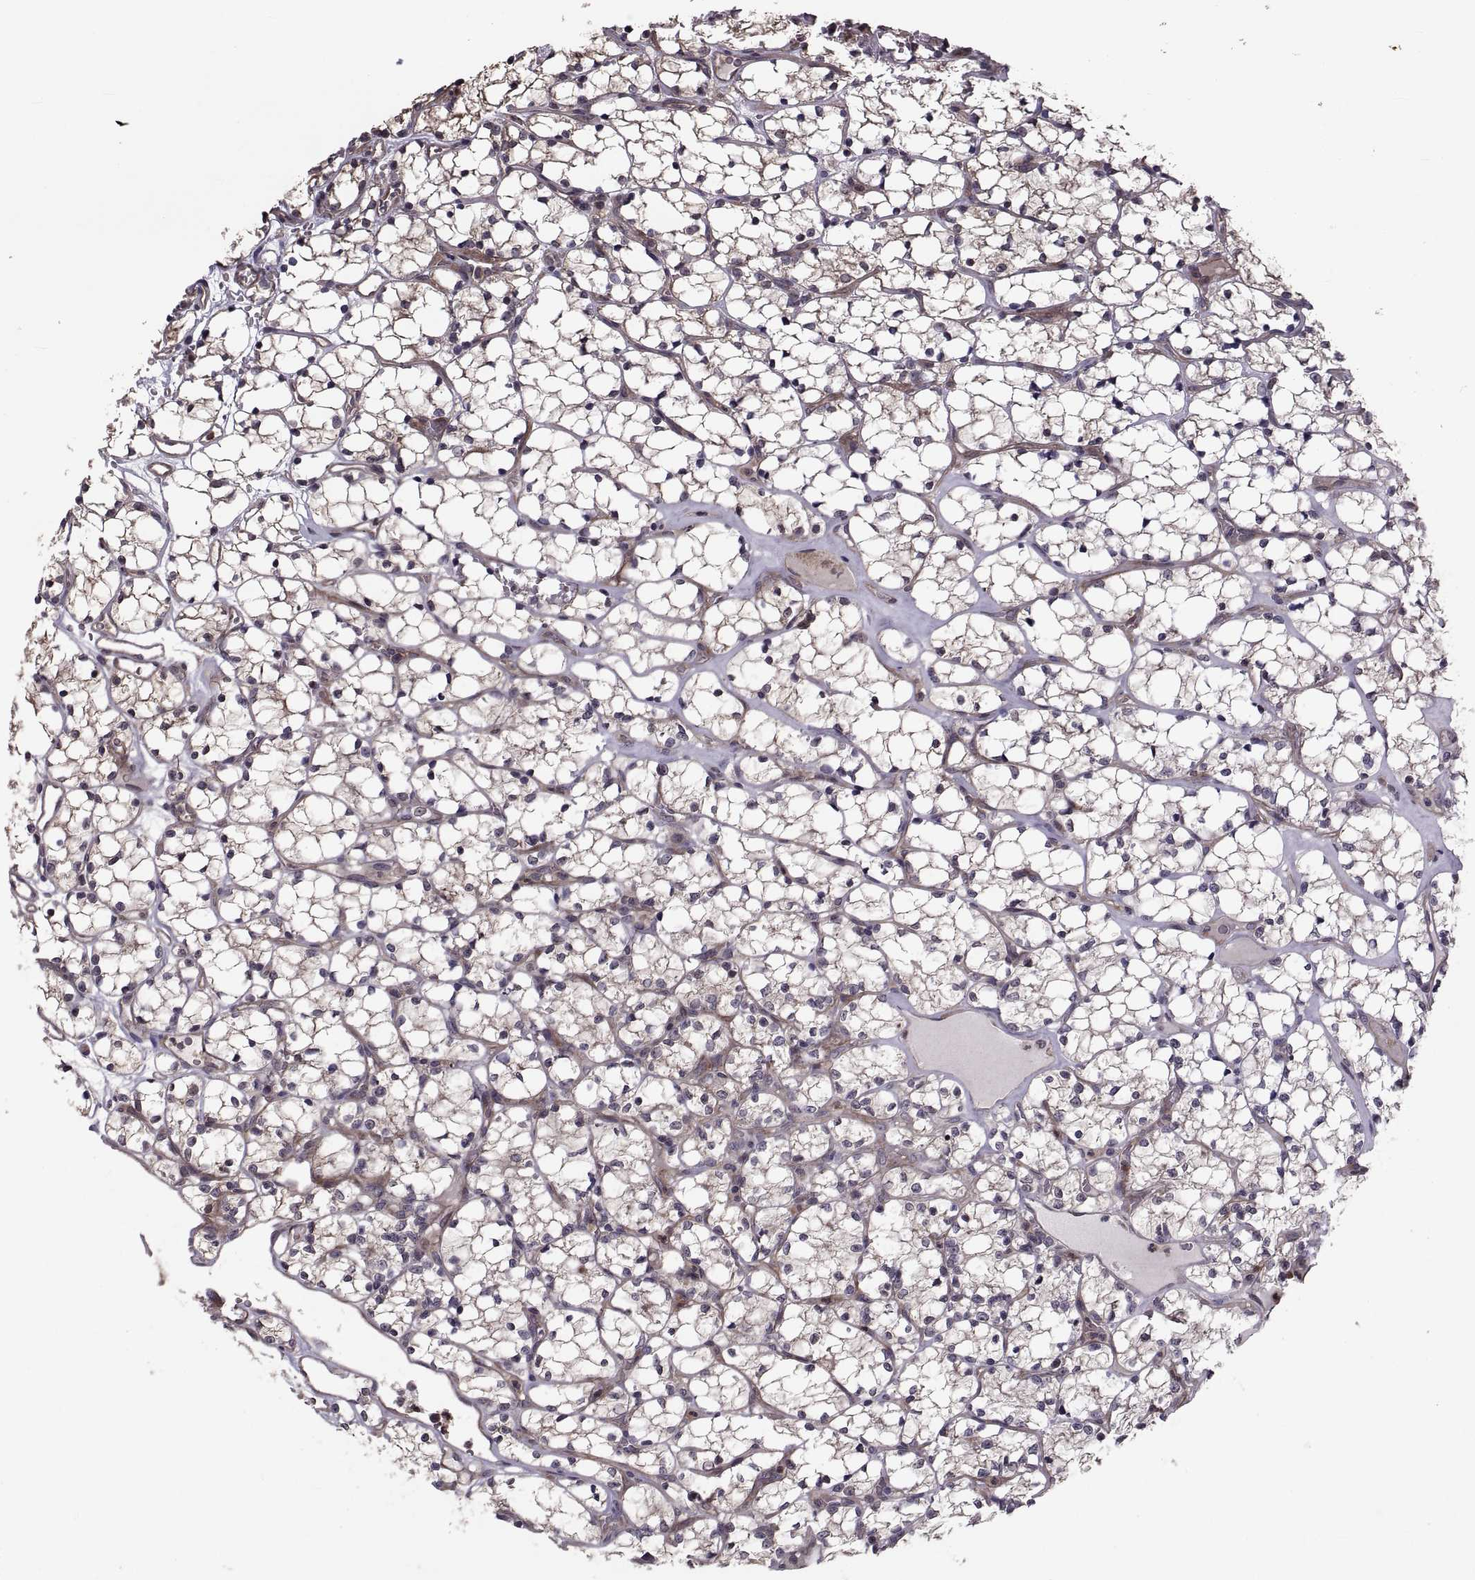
{"staining": {"intensity": "moderate", "quantity": "25%-75%", "location": "cytoplasmic/membranous"}, "tissue": "renal cancer", "cell_type": "Tumor cells", "image_type": "cancer", "snomed": [{"axis": "morphology", "description": "Adenocarcinoma, NOS"}, {"axis": "topography", "description": "Kidney"}], "caption": "Tumor cells reveal medium levels of moderate cytoplasmic/membranous positivity in approximately 25%-75% of cells in human renal cancer.", "gene": "PMM2", "patient": {"sex": "female", "age": 69}}